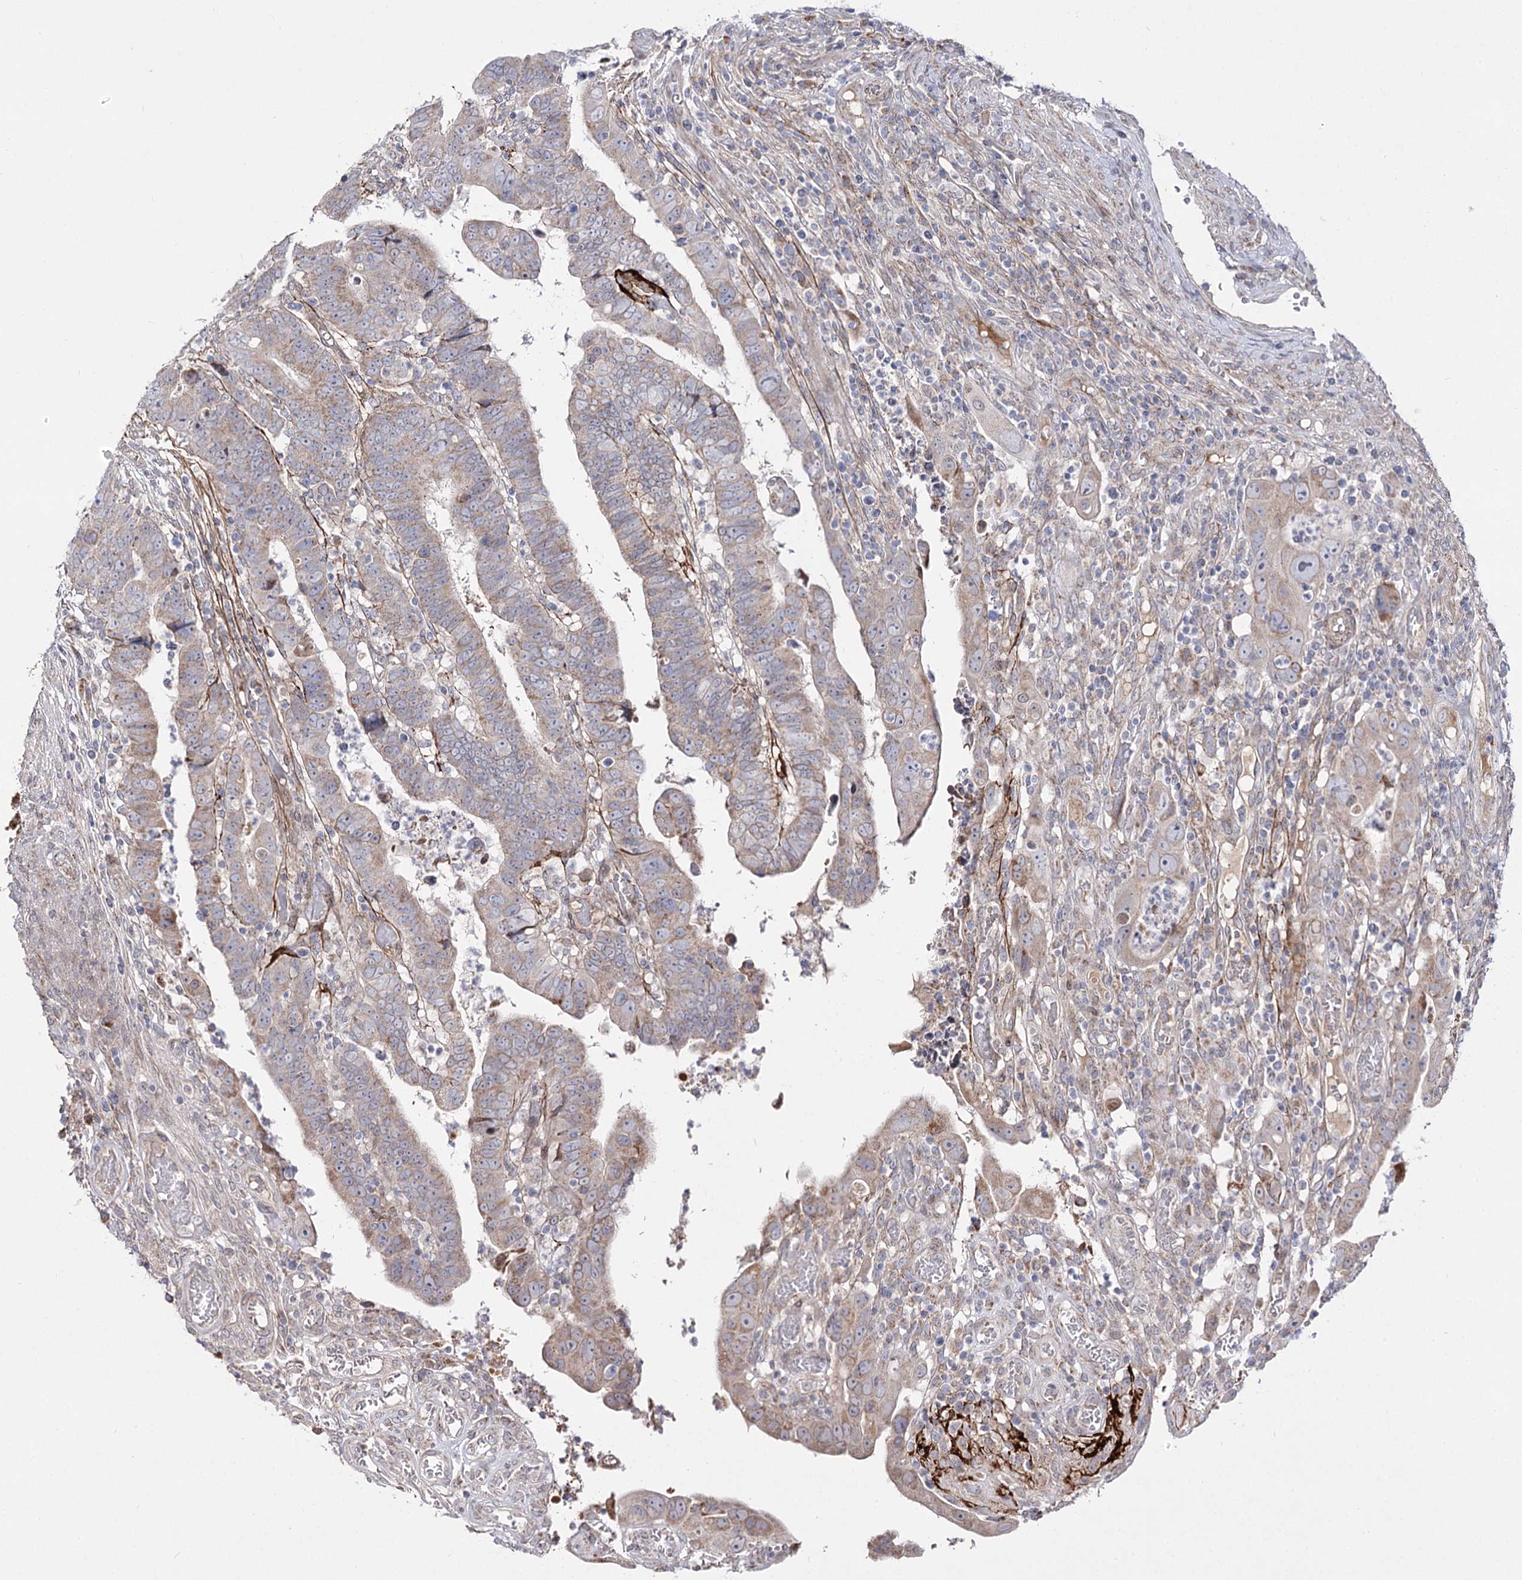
{"staining": {"intensity": "weak", "quantity": "25%-75%", "location": "cytoplasmic/membranous"}, "tissue": "colorectal cancer", "cell_type": "Tumor cells", "image_type": "cancer", "snomed": [{"axis": "morphology", "description": "Normal tissue, NOS"}, {"axis": "morphology", "description": "Adenocarcinoma, NOS"}, {"axis": "topography", "description": "Rectum"}], "caption": "This is an image of immunohistochemistry (IHC) staining of colorectal cancer (adenocarcinoma), which shows weak positivity in the cytoplasmic/membranous of tumor cells.", "gene": "C11orf80", "patient": {"sex": "female", "age": 65}}